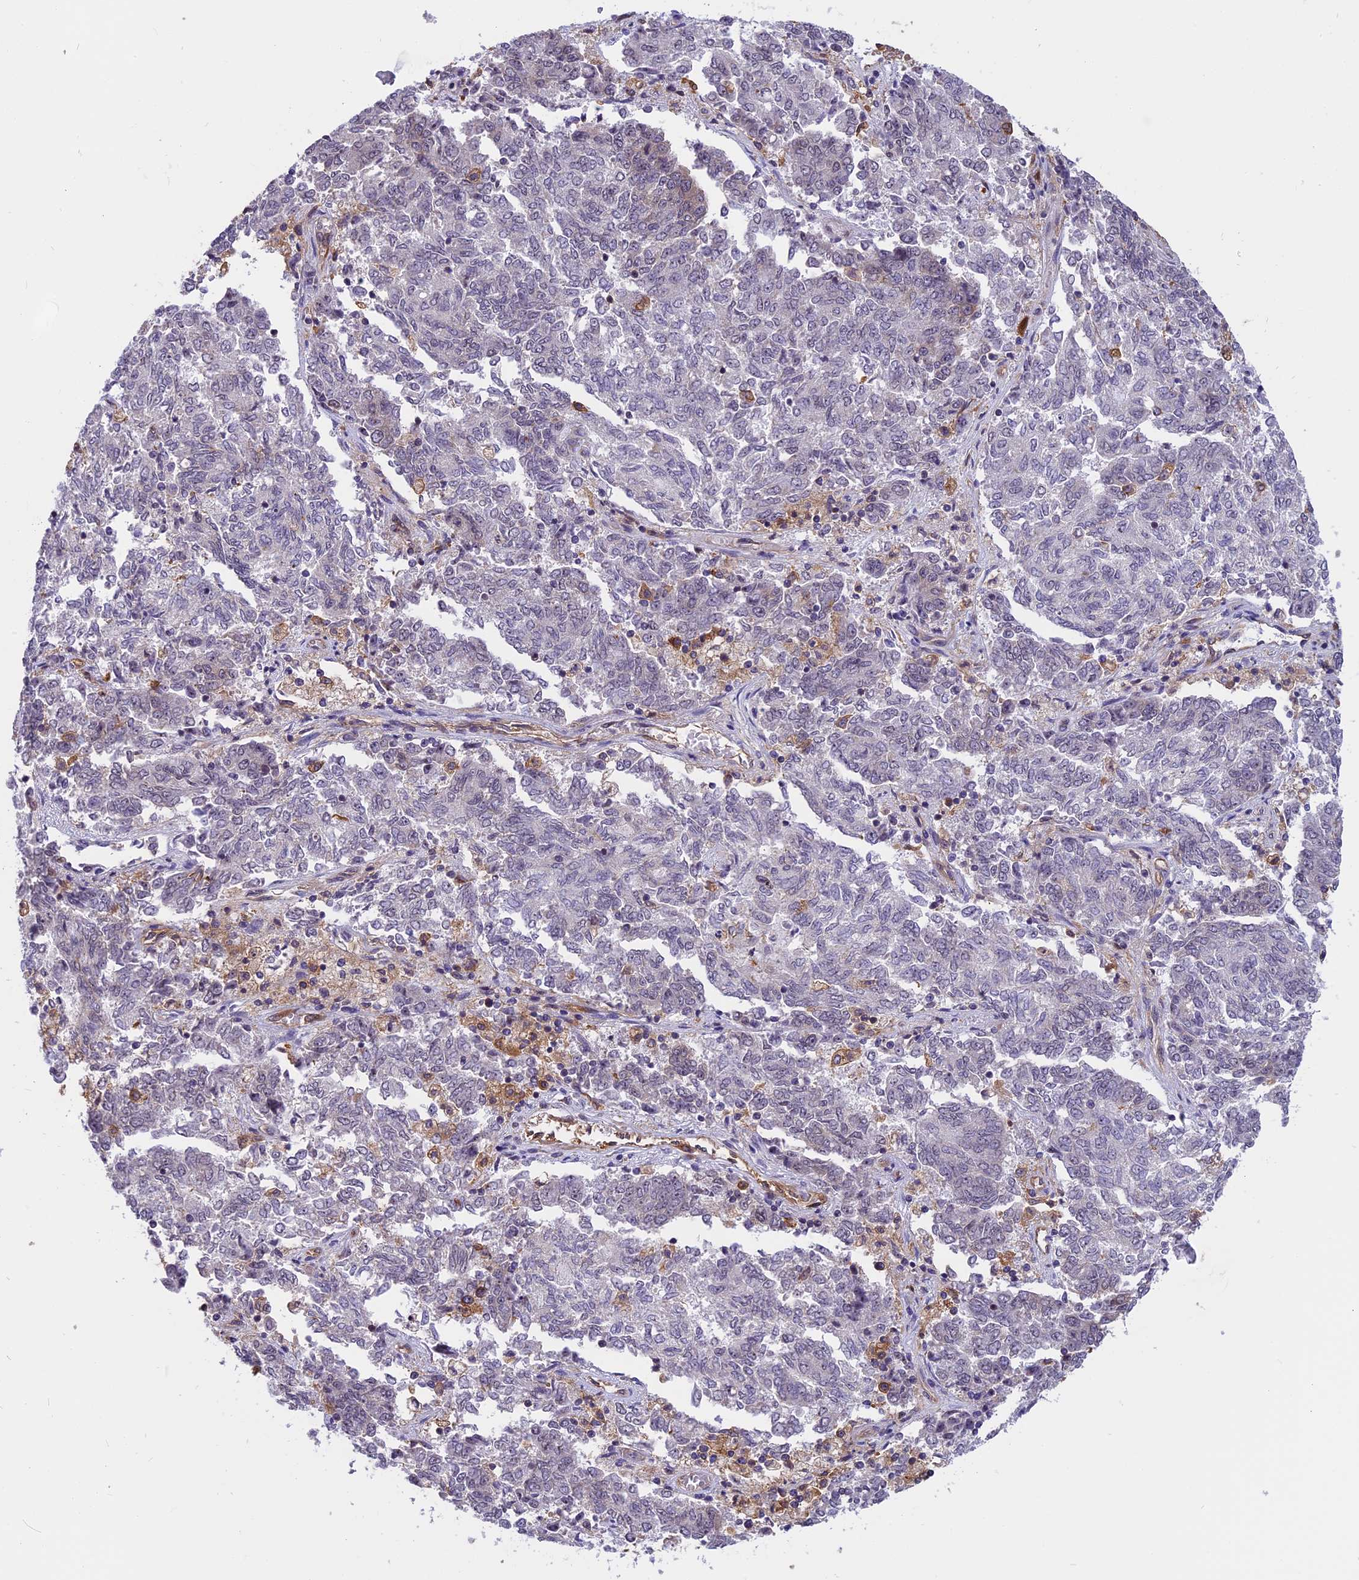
{"staining": {"intensity": "negative", "quantity": "none", "location": "none"}, "tissue": "endometrial cancer", "cell_type": "Tumor cells", "image_type": "cancer", "snomed": [{"axis": "morphology", "description": "Adenocarcinoma, NOS"}, {"axis": "topography", "description": "Endometrium"}], "caption": "Endometrial cancer was stained to show a protein in brown. There is no significant expression in tumor cells.", "gene": "EHBP1L1", "patient": {"sex": "female", "age": 80}}